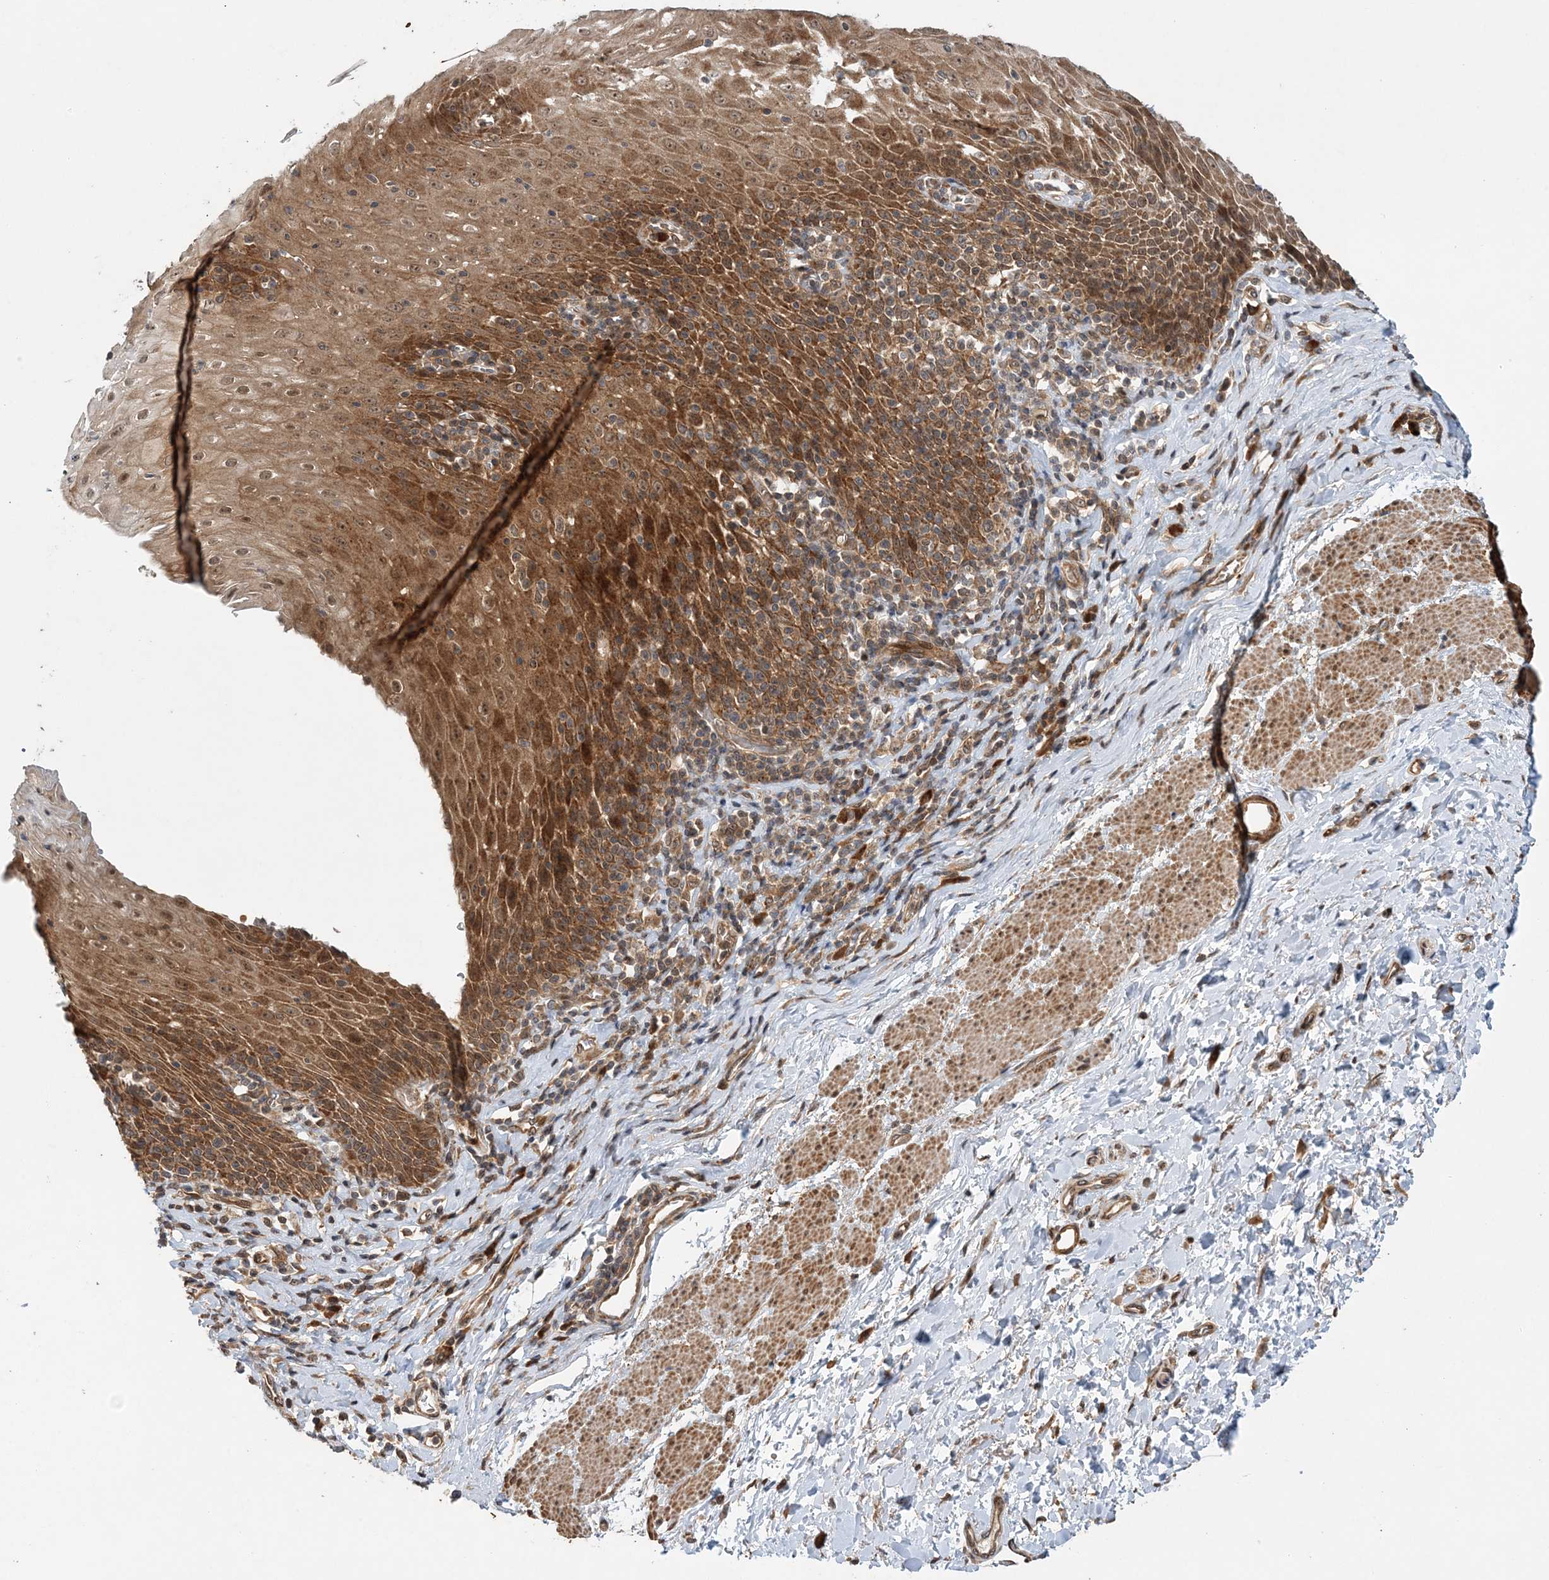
{"staining": {"intensity": "strong", "quantity": "25%-75%", "location": "cytoplasmic/membranous,nuclear"}, "tissue": "esophagus", "cell_type": "Squamous epithelial cells", "image_type": "normal", "snomed": [{"axis": "morphology", "description": "Normal tissue, NOS"}, {"axis": "topography", "description": "Esophagus"}], "caption": "This is a micrograph of immunohistochemistry (IHC) staining of benign esophagus, which shows strong staining in the cytoplasmic/membranous,nuclear of squamous epithelial cells.", "gene": "UBTD2", "patient": {"sex": "female", "age": 61}}